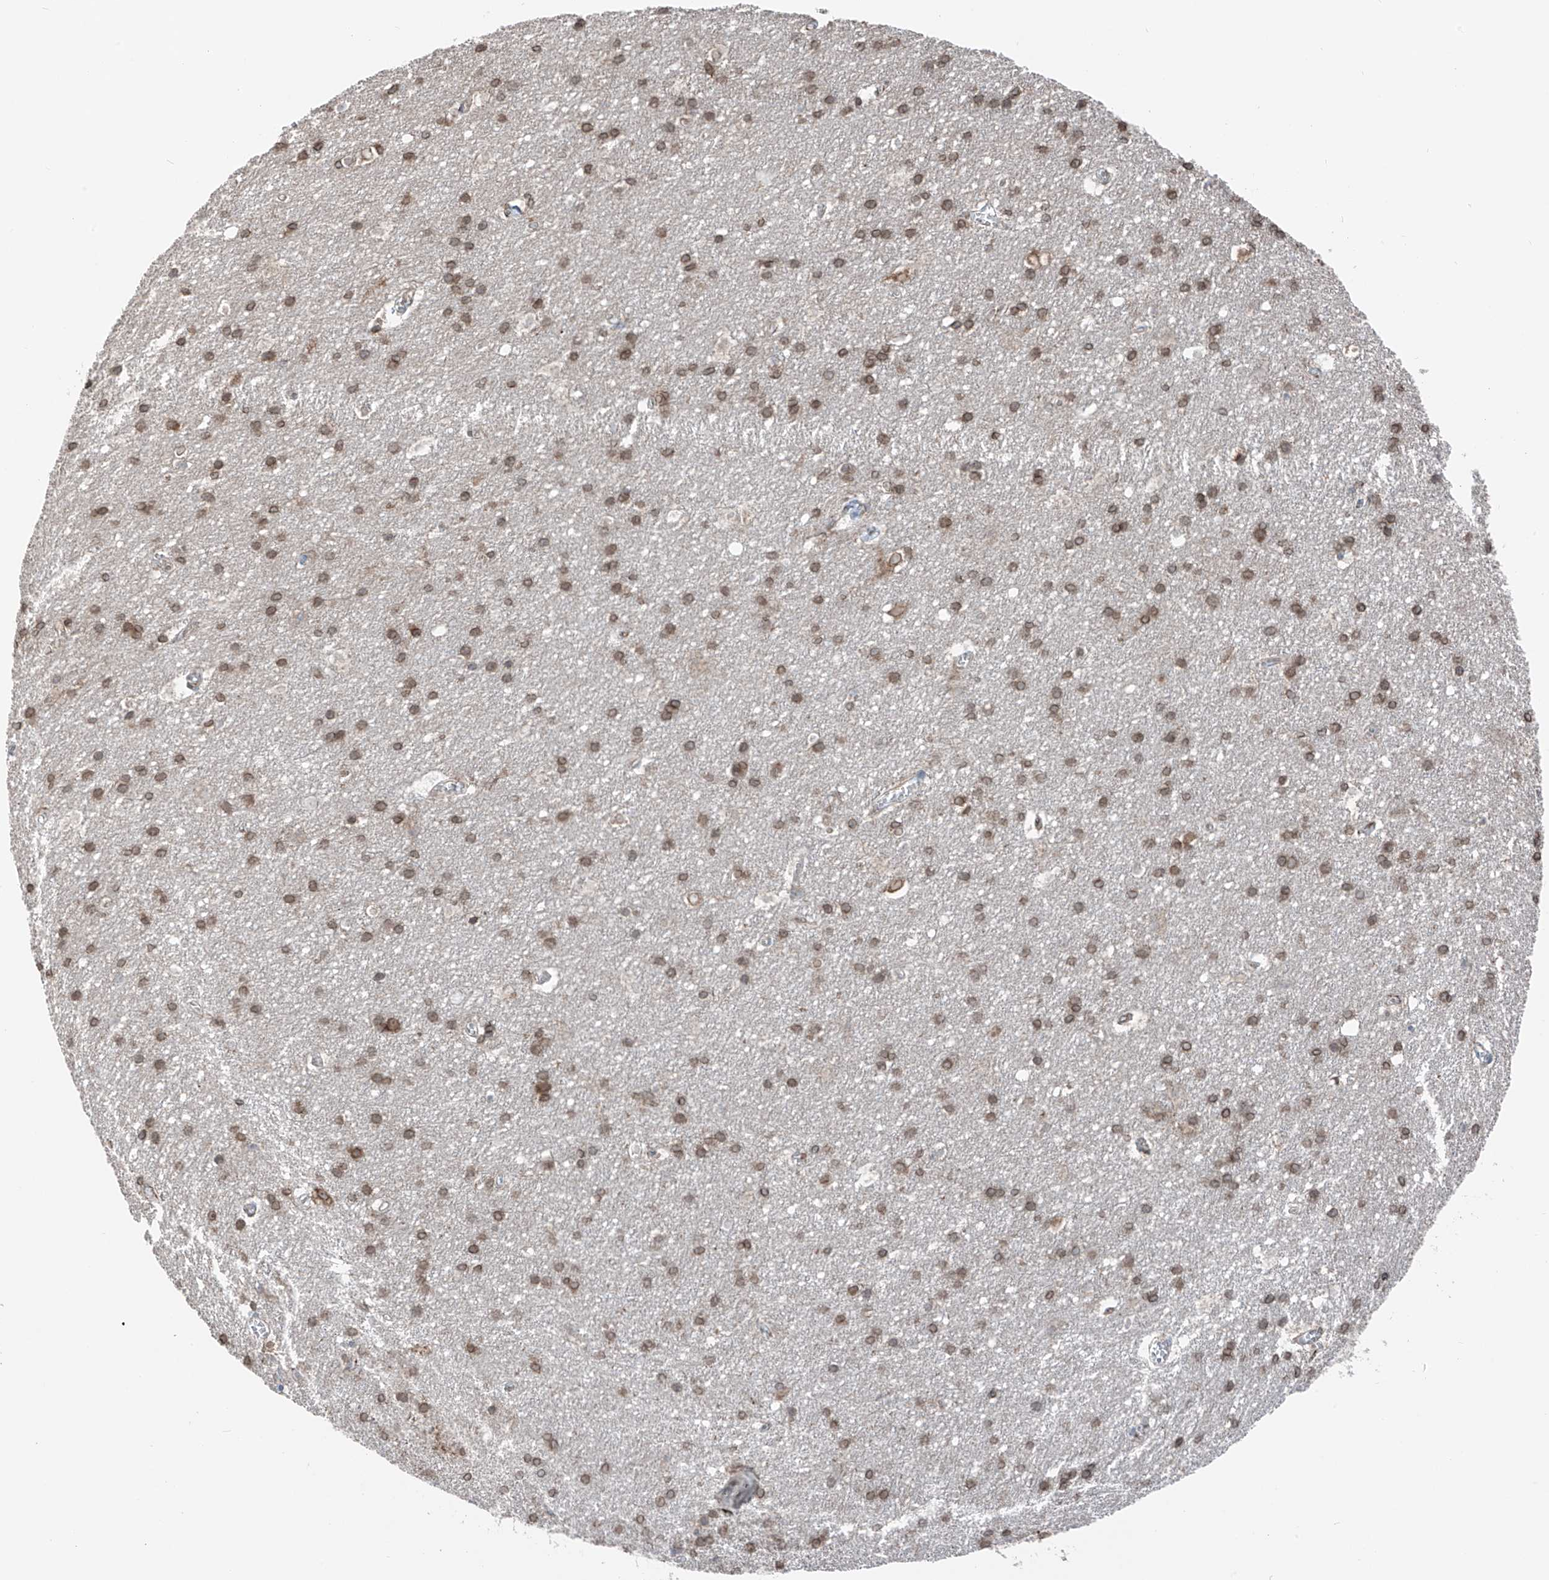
{"staining": {"intensity": "moderate", "quantity": "25%-75%", "location": "cytoplasmic/membranous"}, "tissue": "cerebral cortex", "cell_type": "Endothelial cells", "image_type": "normal", "snomed": [{"axis": "morphology", "description": "Normal tissue, NOS"}, {"axis": "topography", "description": "Cerebral cortex"}], "caption": "Moderate cytoplasmic/membranous expression for a protein is identified in about 25%-75% of endothelial cells of normal cerebral cortex using immunohistochemistry (IHC).", "gene": "ERLEC1", "patient": {"sex": "male", "age": 54}}